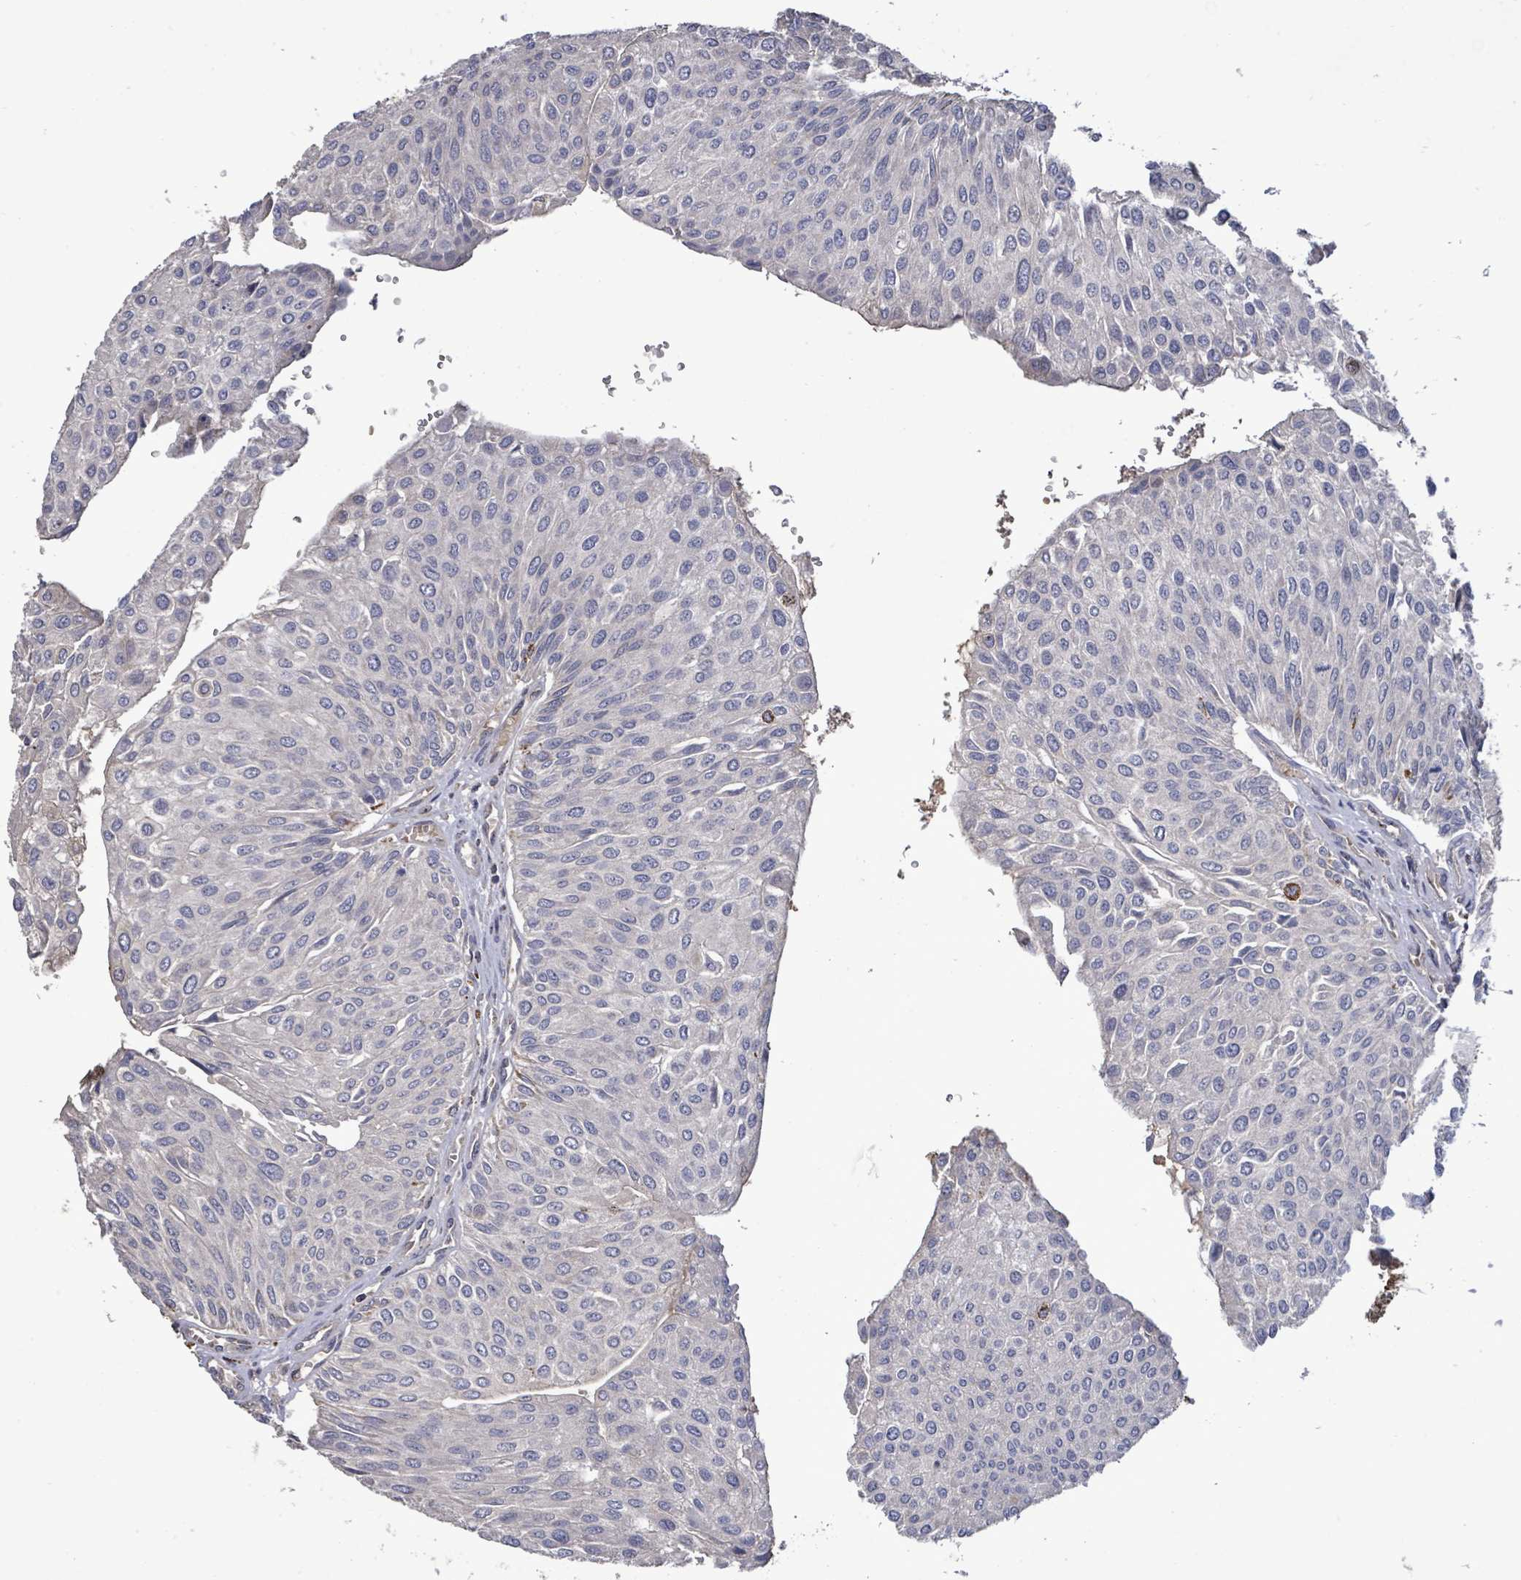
{"staining": {"intensity": "negative", "quantity": "none", "location": "none"}, "tissue": "urothelial cancer", "cell_type": "Tumor cells", "image_type": "cancer", "snomed": [{"axis": "morphology", "description": "Urothelial carcinoma, NOS"}, {"axis": "topography", "description": "Urinary bladder"}], "caption": "A high-resolution photomicrograph shows immunohistochemistry staining of transitional cell carcinoma, which reveals no significant expression in tumor cells.", "gene": "MTMR12", "patient": {"sex": "male", "age": 67}}